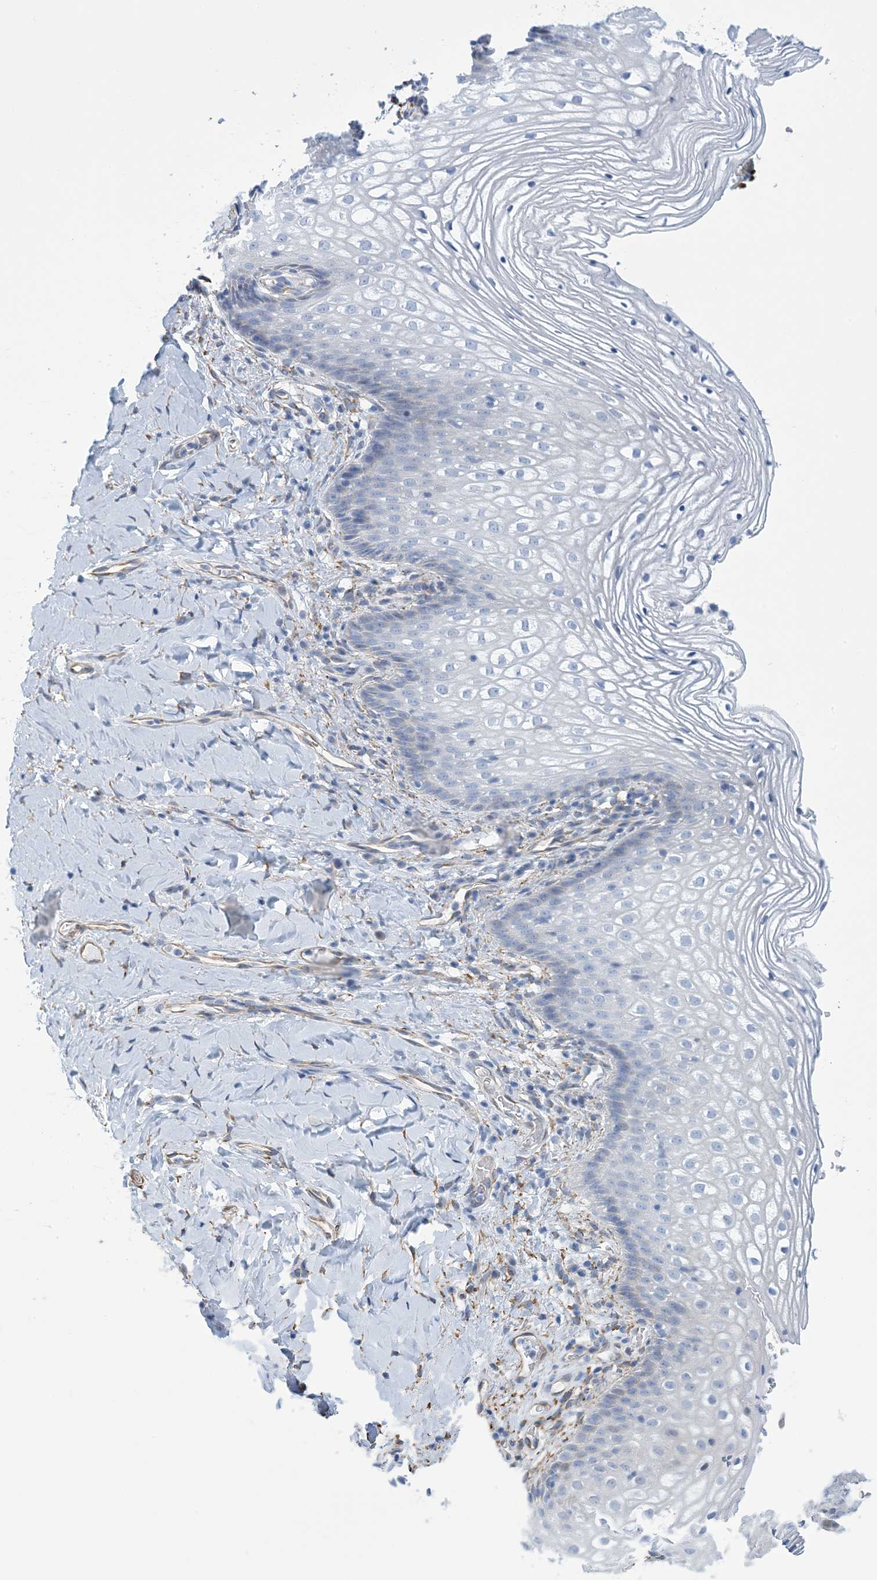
{"staining": {"intensity": "negative", "quantity": "none", "location": "none"}, "tissue": "vagina", "cell_type": "Squamous epithelial cells", "image_type": "normal", "snomed": [{"axis": "morphology", "description": "Normal tissue, NOS"}, {"axis": "topography", "description": "Vagina"}], "caption": "Immunohistochemistry histopathology image of benign vagina: vagina stained with DAB reveals no significant protein expression in squamous epithelial cells.", "gene": "CCDC14", "patient": {"sex": "female", "age": 60}}